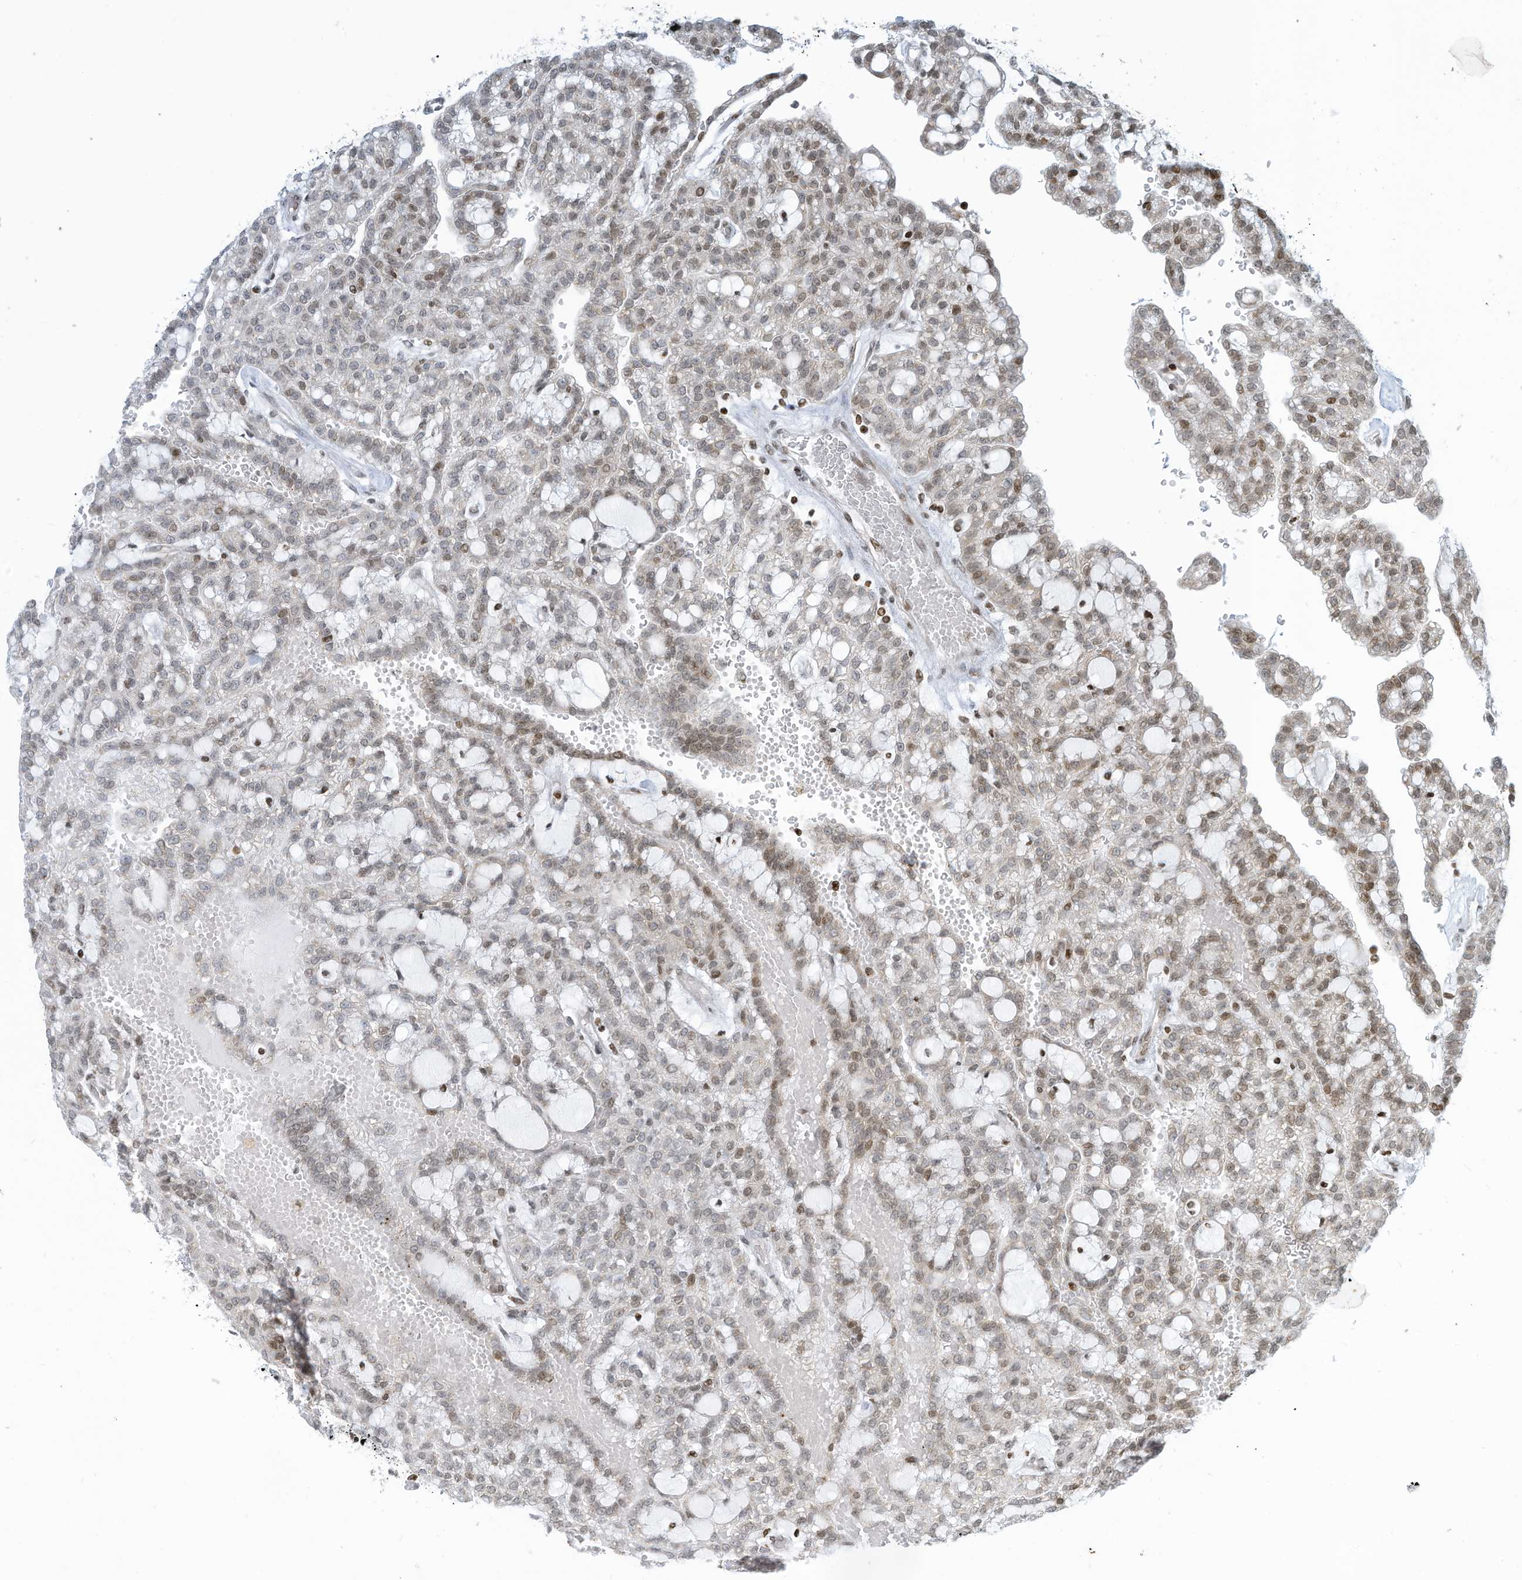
{"staining": {"intensity": "moderate", "quantity": "<25%", "location": "nuclear"}, "tissue": "renal cancer", "cell_type": "Tumor cells", "image_type": "cancer", "snomed": [{"axis": "morphology", "description": "Adenocarcinoma, NOS"}, {"axis": "topography", "description": "Kidney"}], "caption": "Renal adenocarcinoma tissue exhibits moderate nuclear positivity in approximately <25% of tumor cells Nuclei are stained in blue.", "gene": "ADI1", "patient": {"sex": "male", "age": 63}}